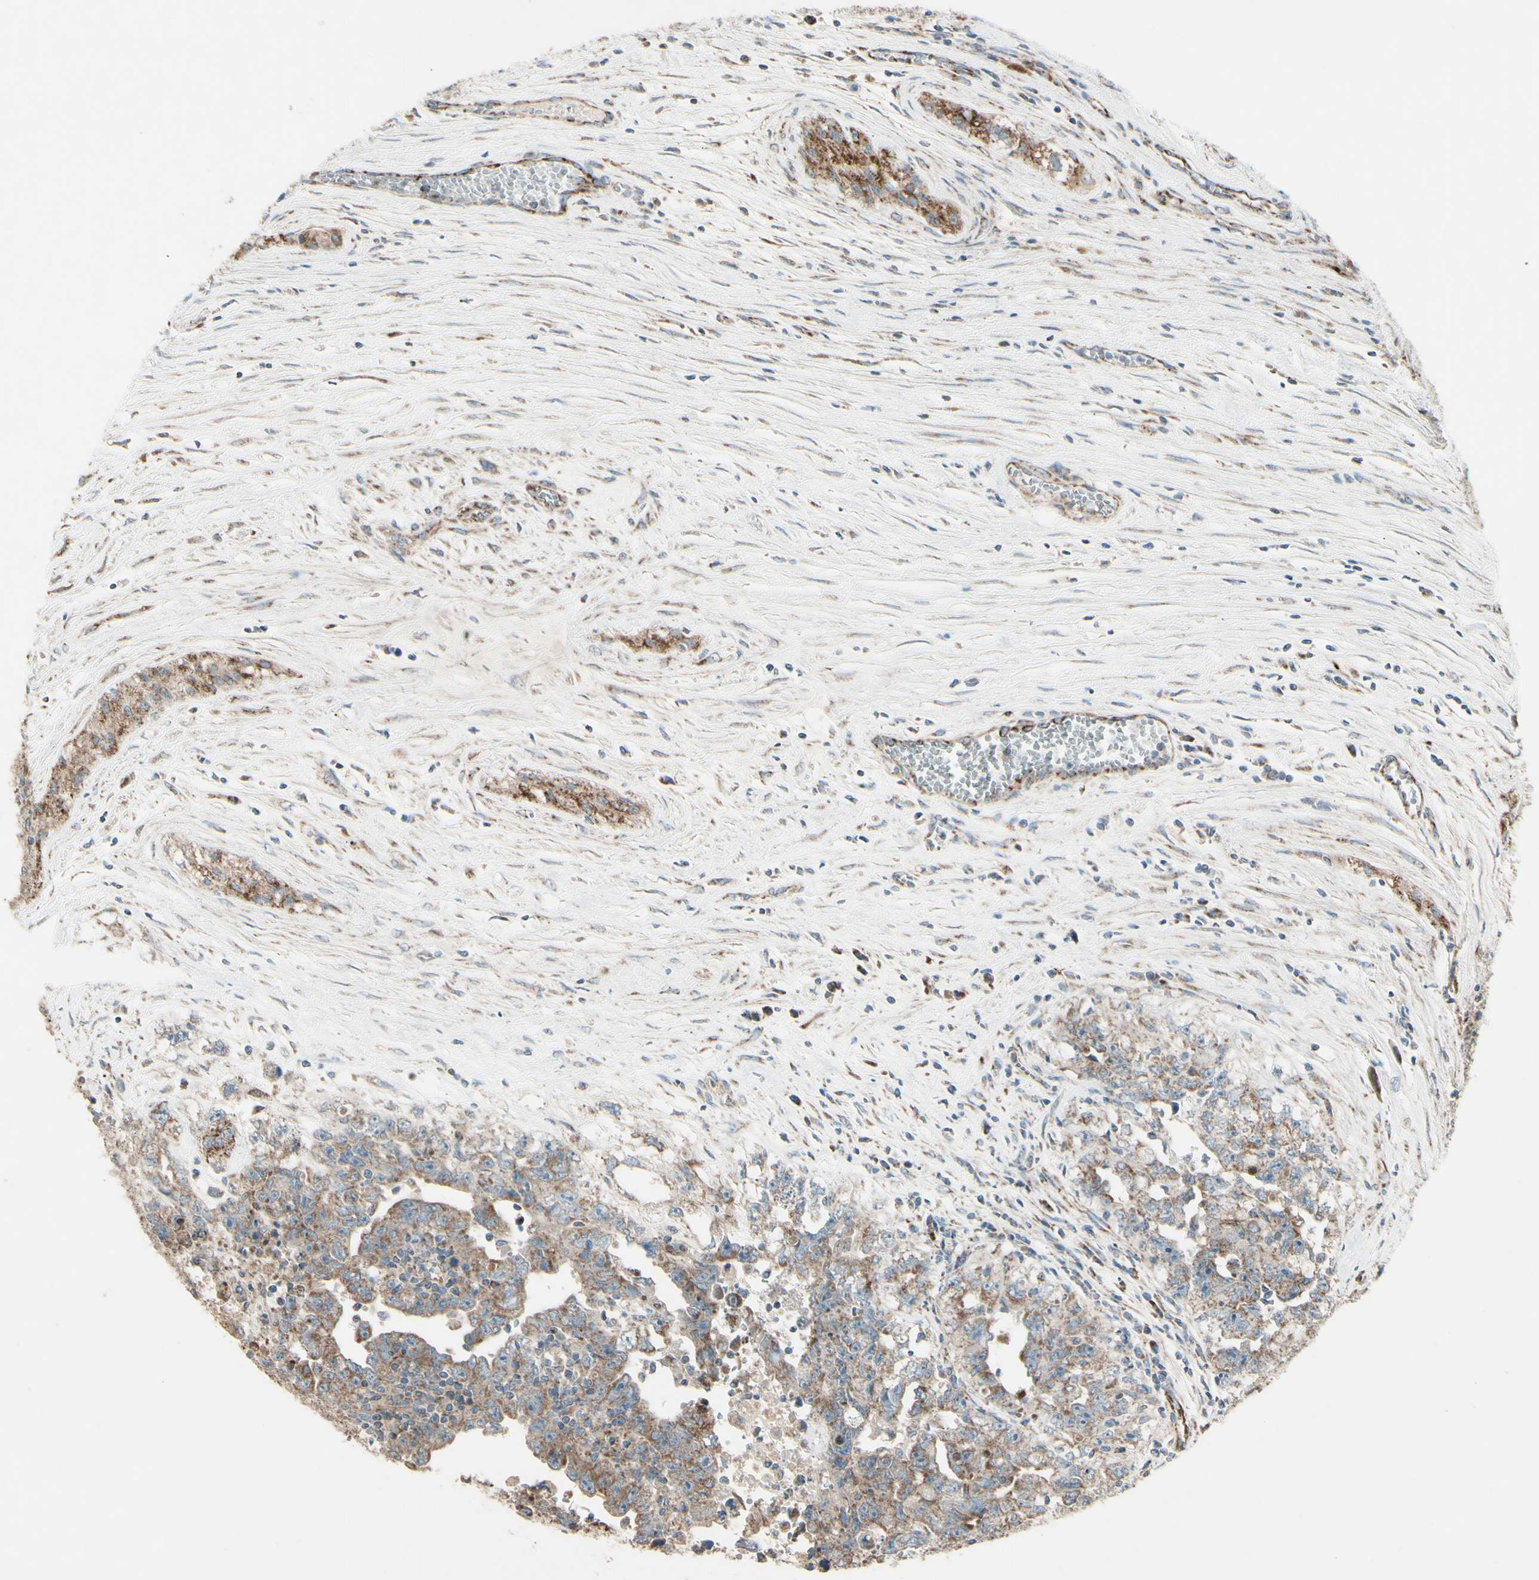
{"staining": {"intensity": "moderate", "quantity": ">75%", "location": "cytoplasmic/membranous"}, "tissue": "testis cancer", "cell_type": "Tumor cells", "image_type": "cancer", "snomed": [{"axis": "morphology", "description": "Carcinoma, Embryonal, NOS"}, {"axis": "topography", "description": "Testis"}], "caption": "The photomicrograph demonstrates immunohistochemical staining of embryonal carcinoma (testis). There is moderate cytoplasmic/membranous expression is seen in about >75% of tumor cells.", "gene": "RHOT1", "patient": {"sex": "male", "age": 28}}